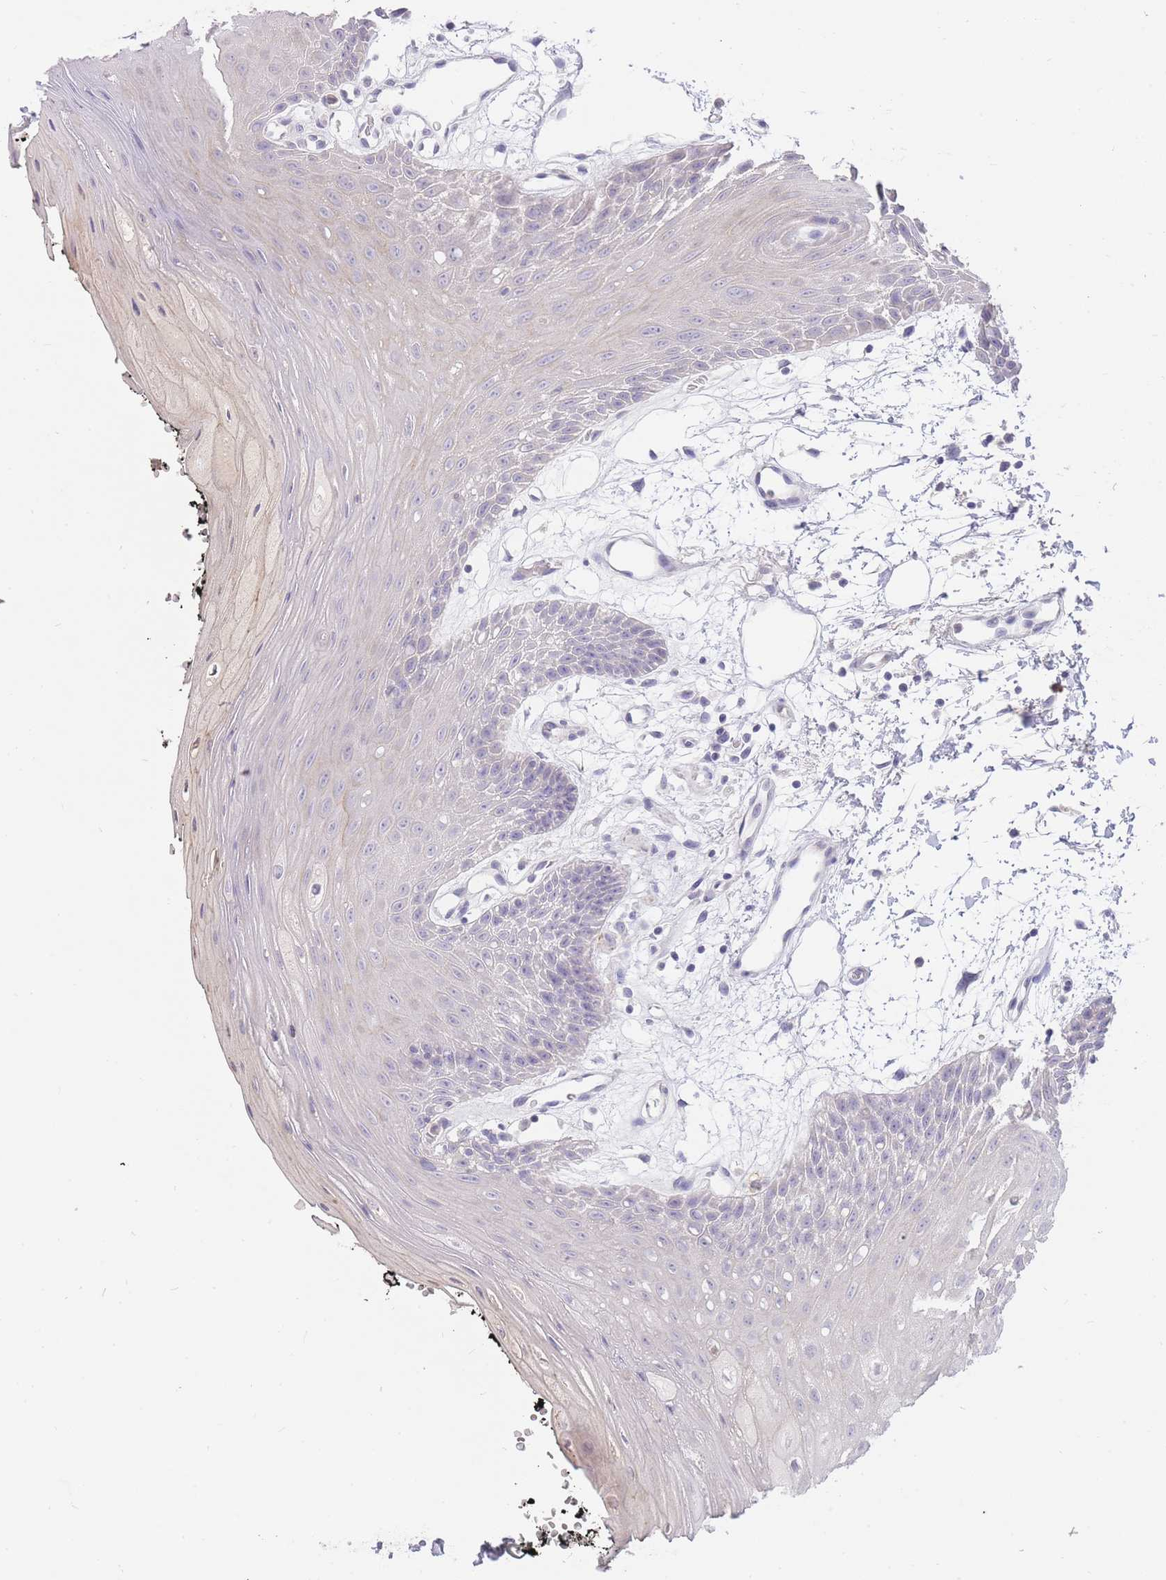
{"staining": {"intensity": "negative", "quantity": "none", "location": "none"}, "tissue": "oral mucosa", "cell_type": "Squamous epithelial cells", "image_type": "normal", "snomed": [{"axis": "morphology", "description": "Normal tissue, NOS"}, {"axis": "topography", "description": "Oral tissue"}, {"axis": "topography", "description": "Tounge, NOS"}], "caption": "DAB (3,3'-diaminobenzidine) immunohistochemical staining of normal human oral mucosa reveals no significant expression in squamous epithelial cells.", "gene": "FRG2B", "patient": {"sex": "female", "age": 59}}